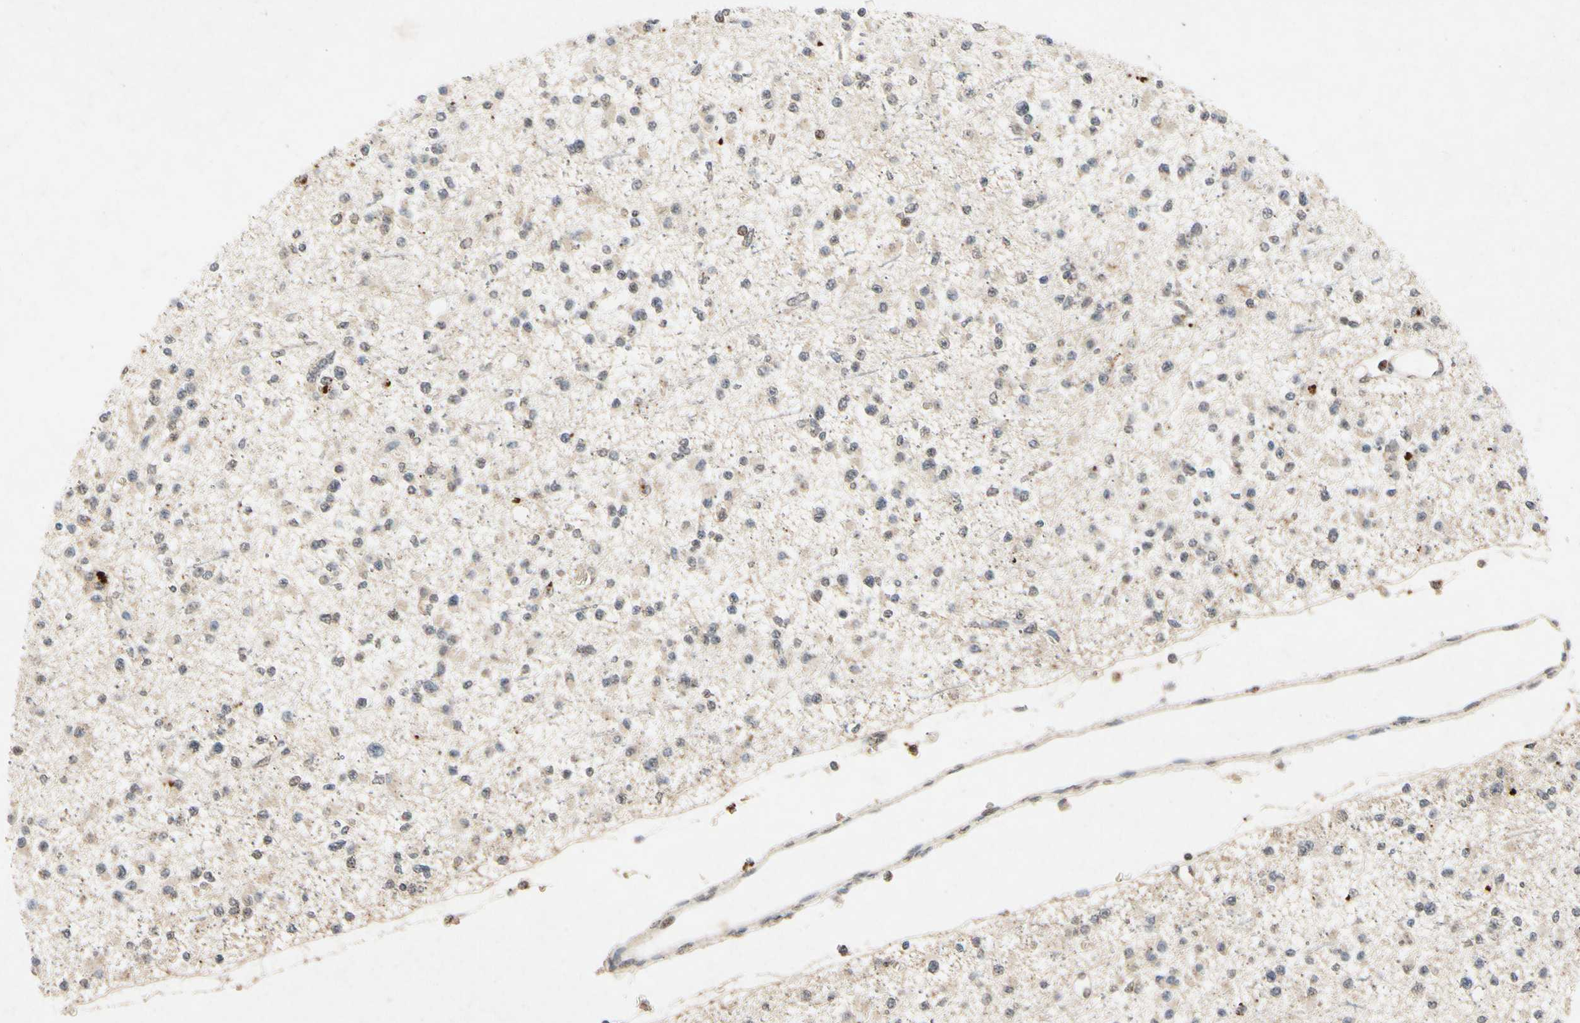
{"staining": {"intensity": "moderate", "quantity": ">75%", "location": "cytoplasmic/membranous"}, "tissue": "glioma", "cell_type": "Tumor cells", "image_type": "cancer", "snomed": [{"axis": "morphology", "description": "Glioma, malignant, Low grade"}, {"axis": "topography", "description": "Brain"}], "caption": "Tumor cells reveal medium levels of moderate cytoplasmic/membranous positivity in approximately >75% of cells in malignant glioma (low-grade).", "gene": "CP", "patient": {"sex": "female", "age": 22}}